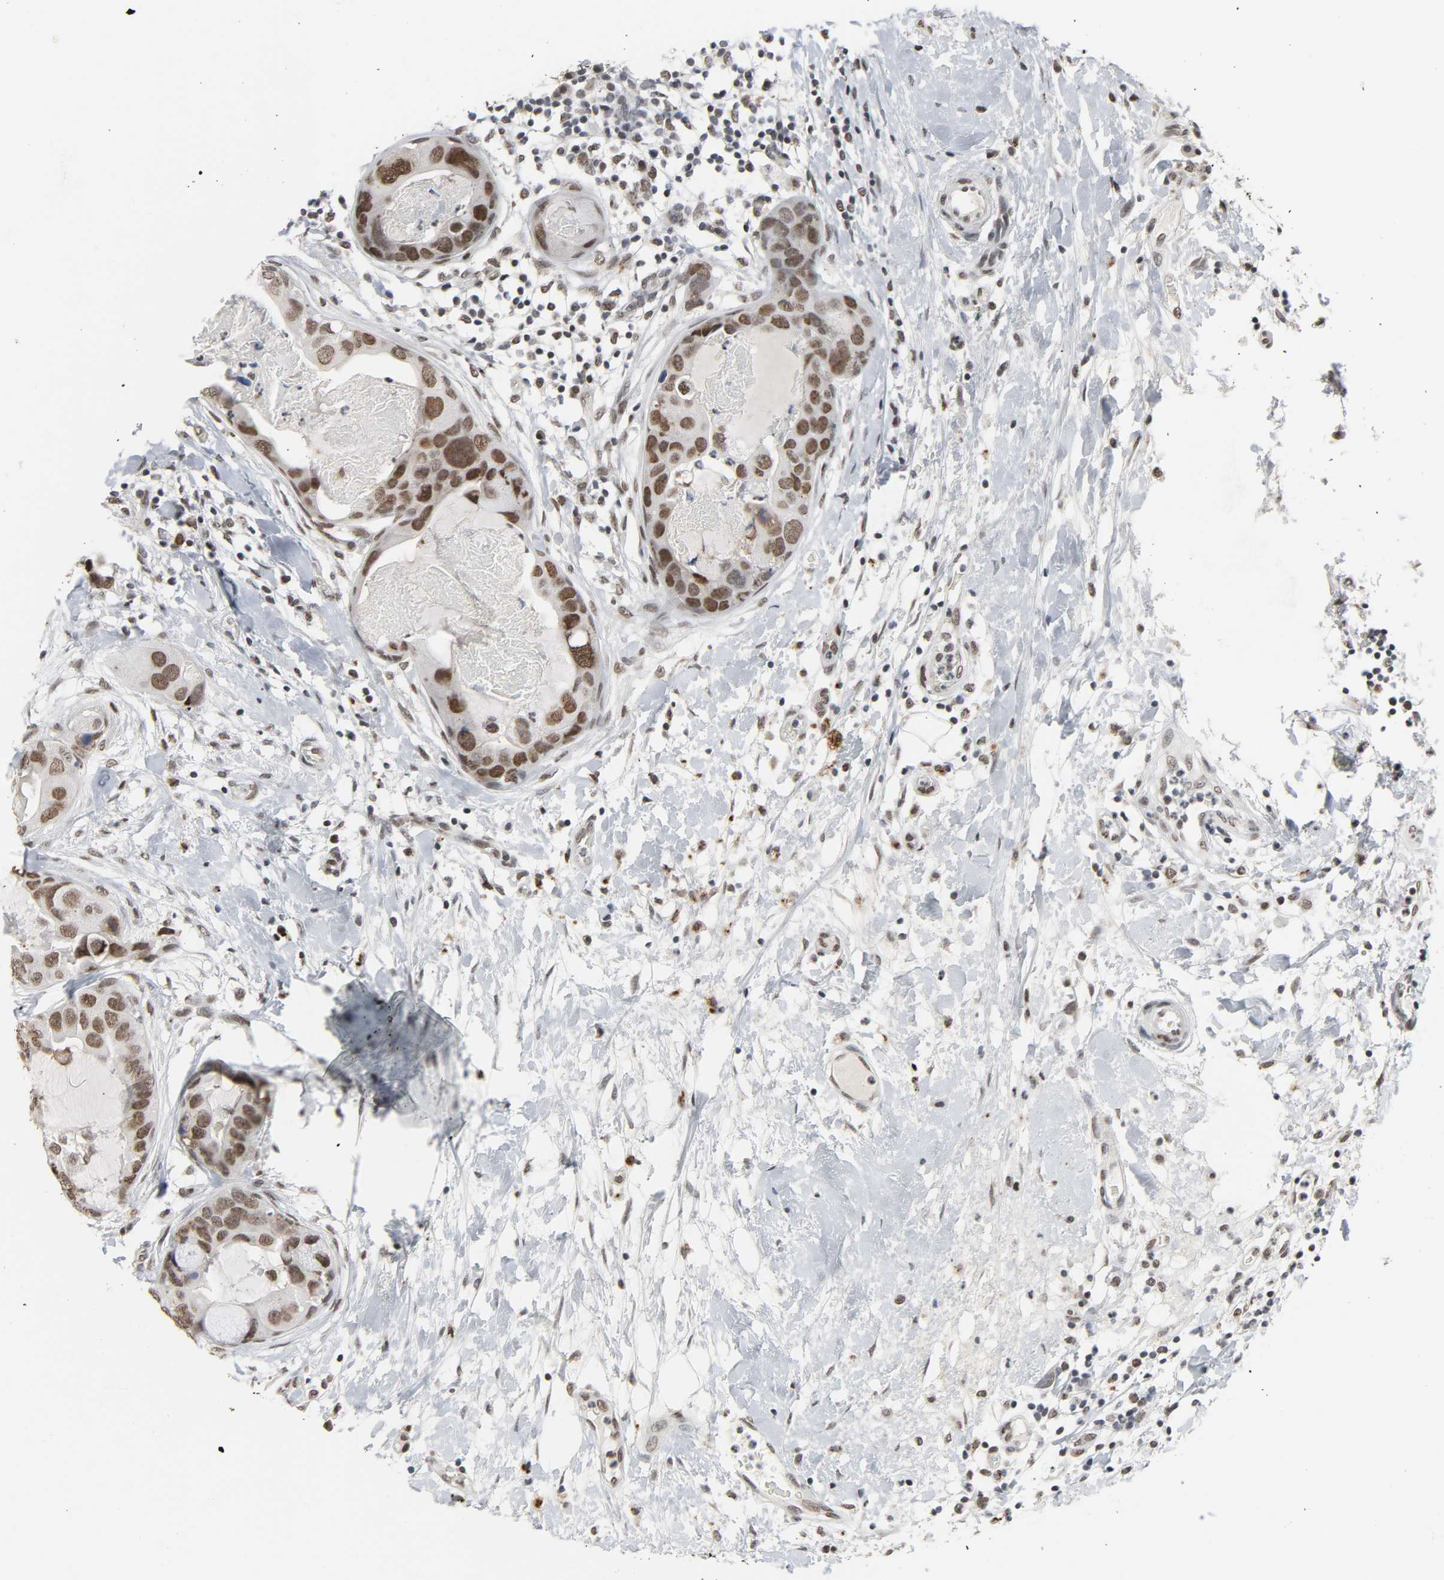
{"staining": {"intensity": "strong", "quantity": ">75%", "location": "nuclear"}, "tissue": "breast cancer", "cell_type": "Tumor cells", "image_type": "cancer", "snomed": [{"axis": "morphology", "description": "Duct carcinoma"}, {"axis": "topography", "description": "Breast"}], "caption": "Immunohistochemical staining of human intraductal carcinoma (breast) reveals high levels of strong nuclear protein staining in about >75% of tumor cells.", "gene": "DAZAP1", "patient": {"sex": "female", "age": 40}}